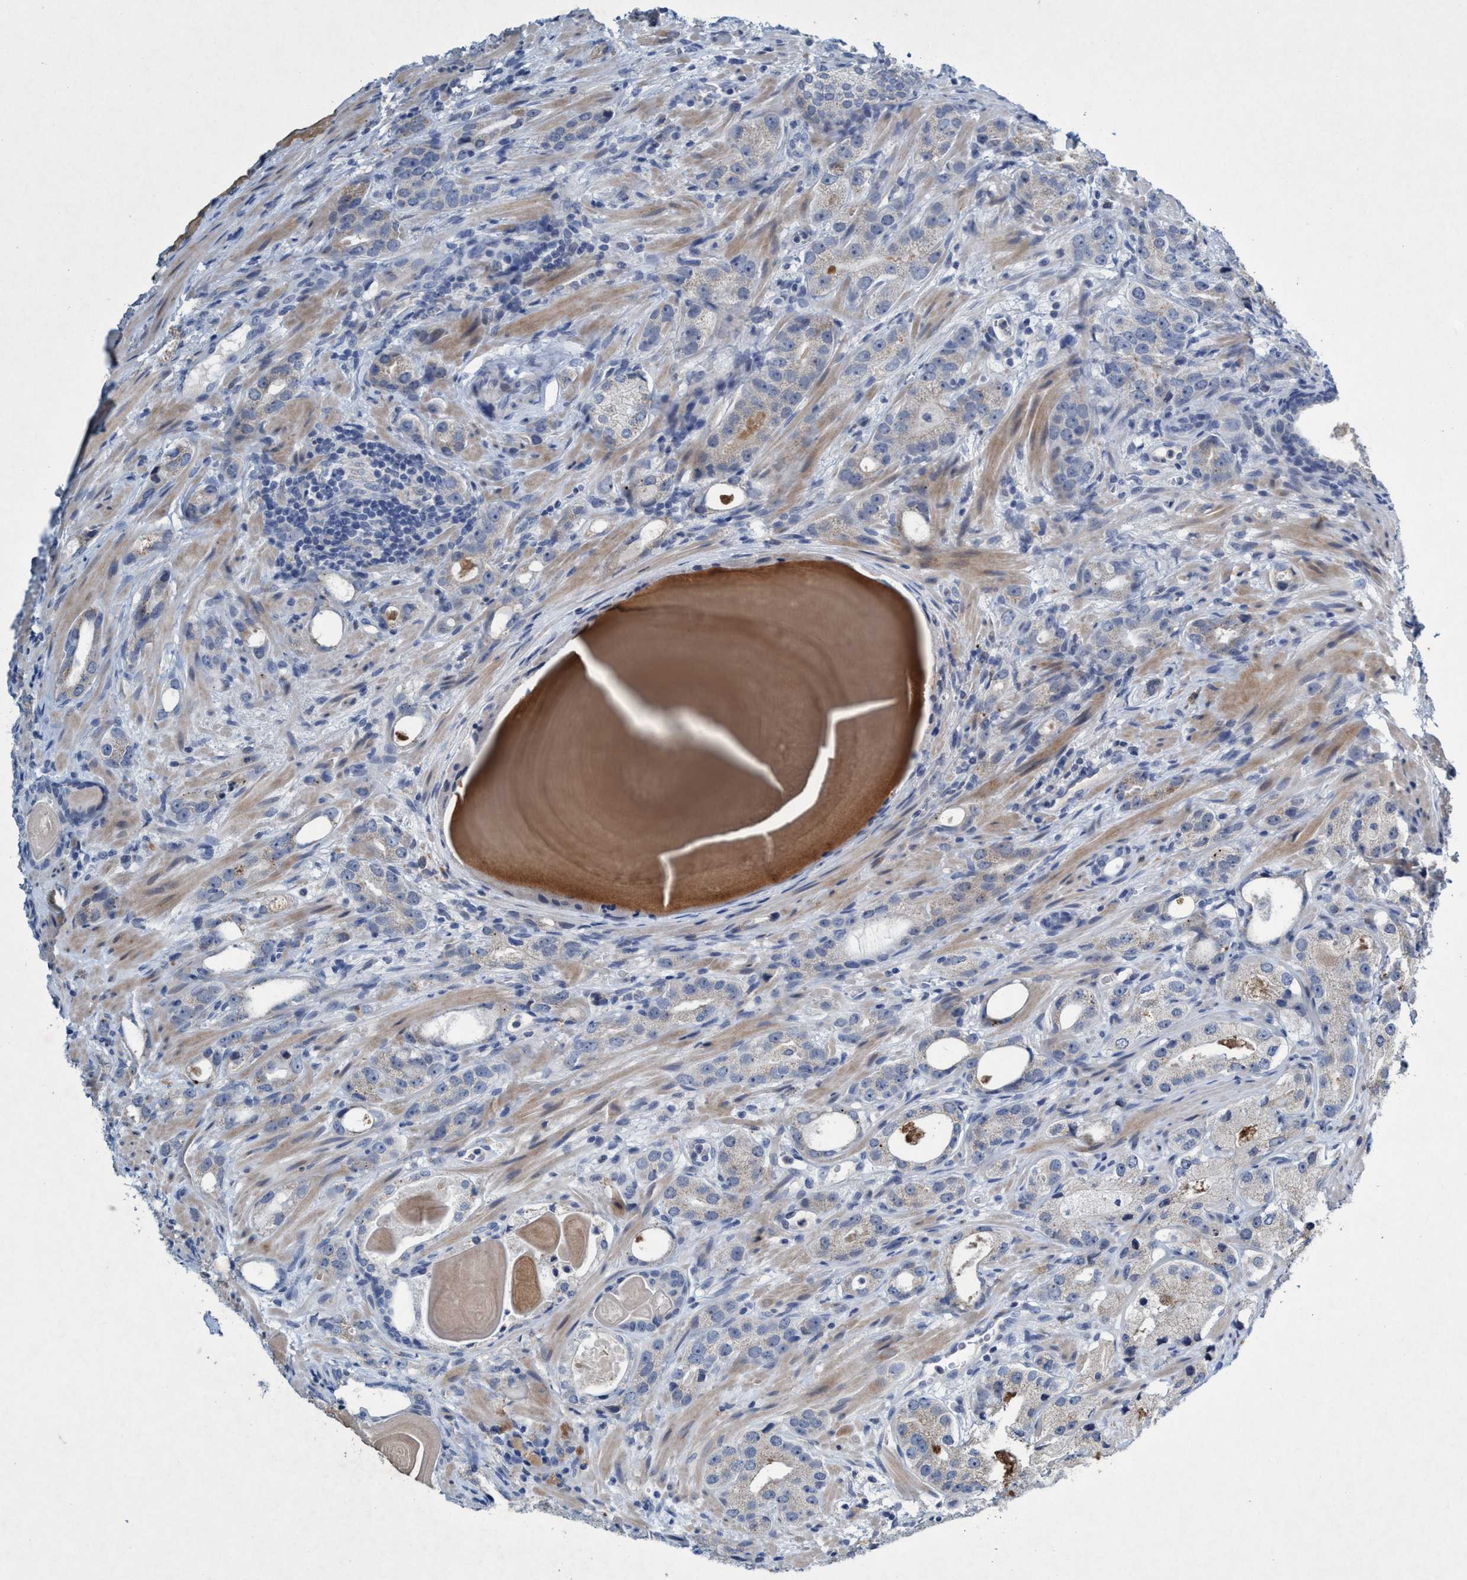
{"staining": {"intensity": "negative", "quantity": "none", "location": "none"}, "tissue": "prostate cancer", "cell_type": "Tumor cells", "image_type": "cancer", "snomed": [{"axis": "morphology", "description": "Adenocarcinoma, High grade"}, {"axis": "topography", "description": "Prostate"}], "caption": "Tumor cells show no significant protein staining in prostate cancer. Nuclei are stained in blue.", "gene": "RNF208", "patient": {"sex": "male", "age": 63}}